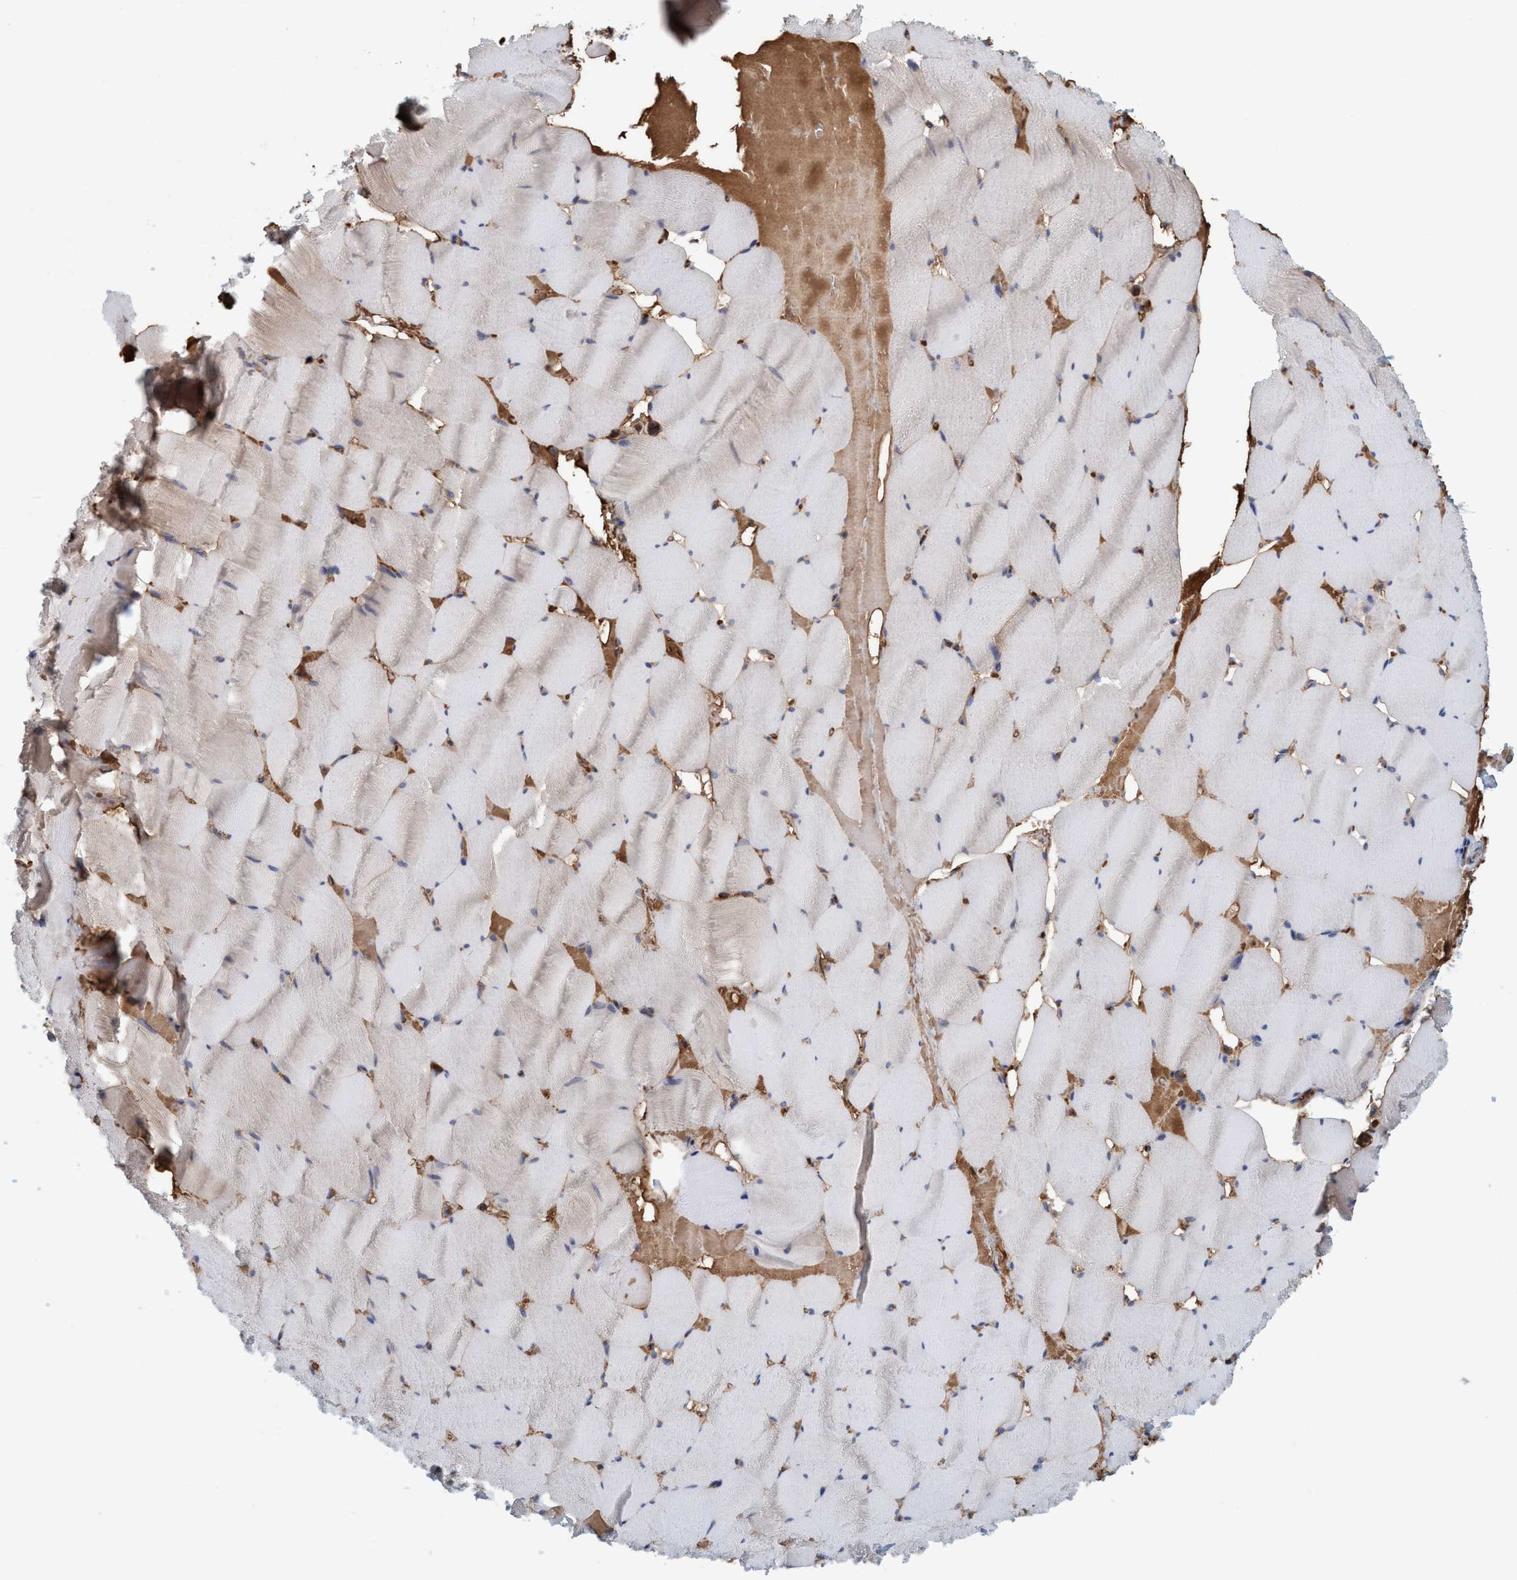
{"staining": {"intensity": "negative", "quantity": "none", "location": "none"}, "tissue": "skeletal muscle", "cell_type": "Myocytes", "image_type": "normal", "snomed": [{"axis": "morphology", "description": "Normal tissue, NOS"}, {"axis": "topography", "description": "Skeletal muscle"}], "caption": "This is an IHC image of normal skeletal muscle. There is no staining in myocytes.", "gene": "SPECC1", "patient": {"sex": "male", "age": 62}}